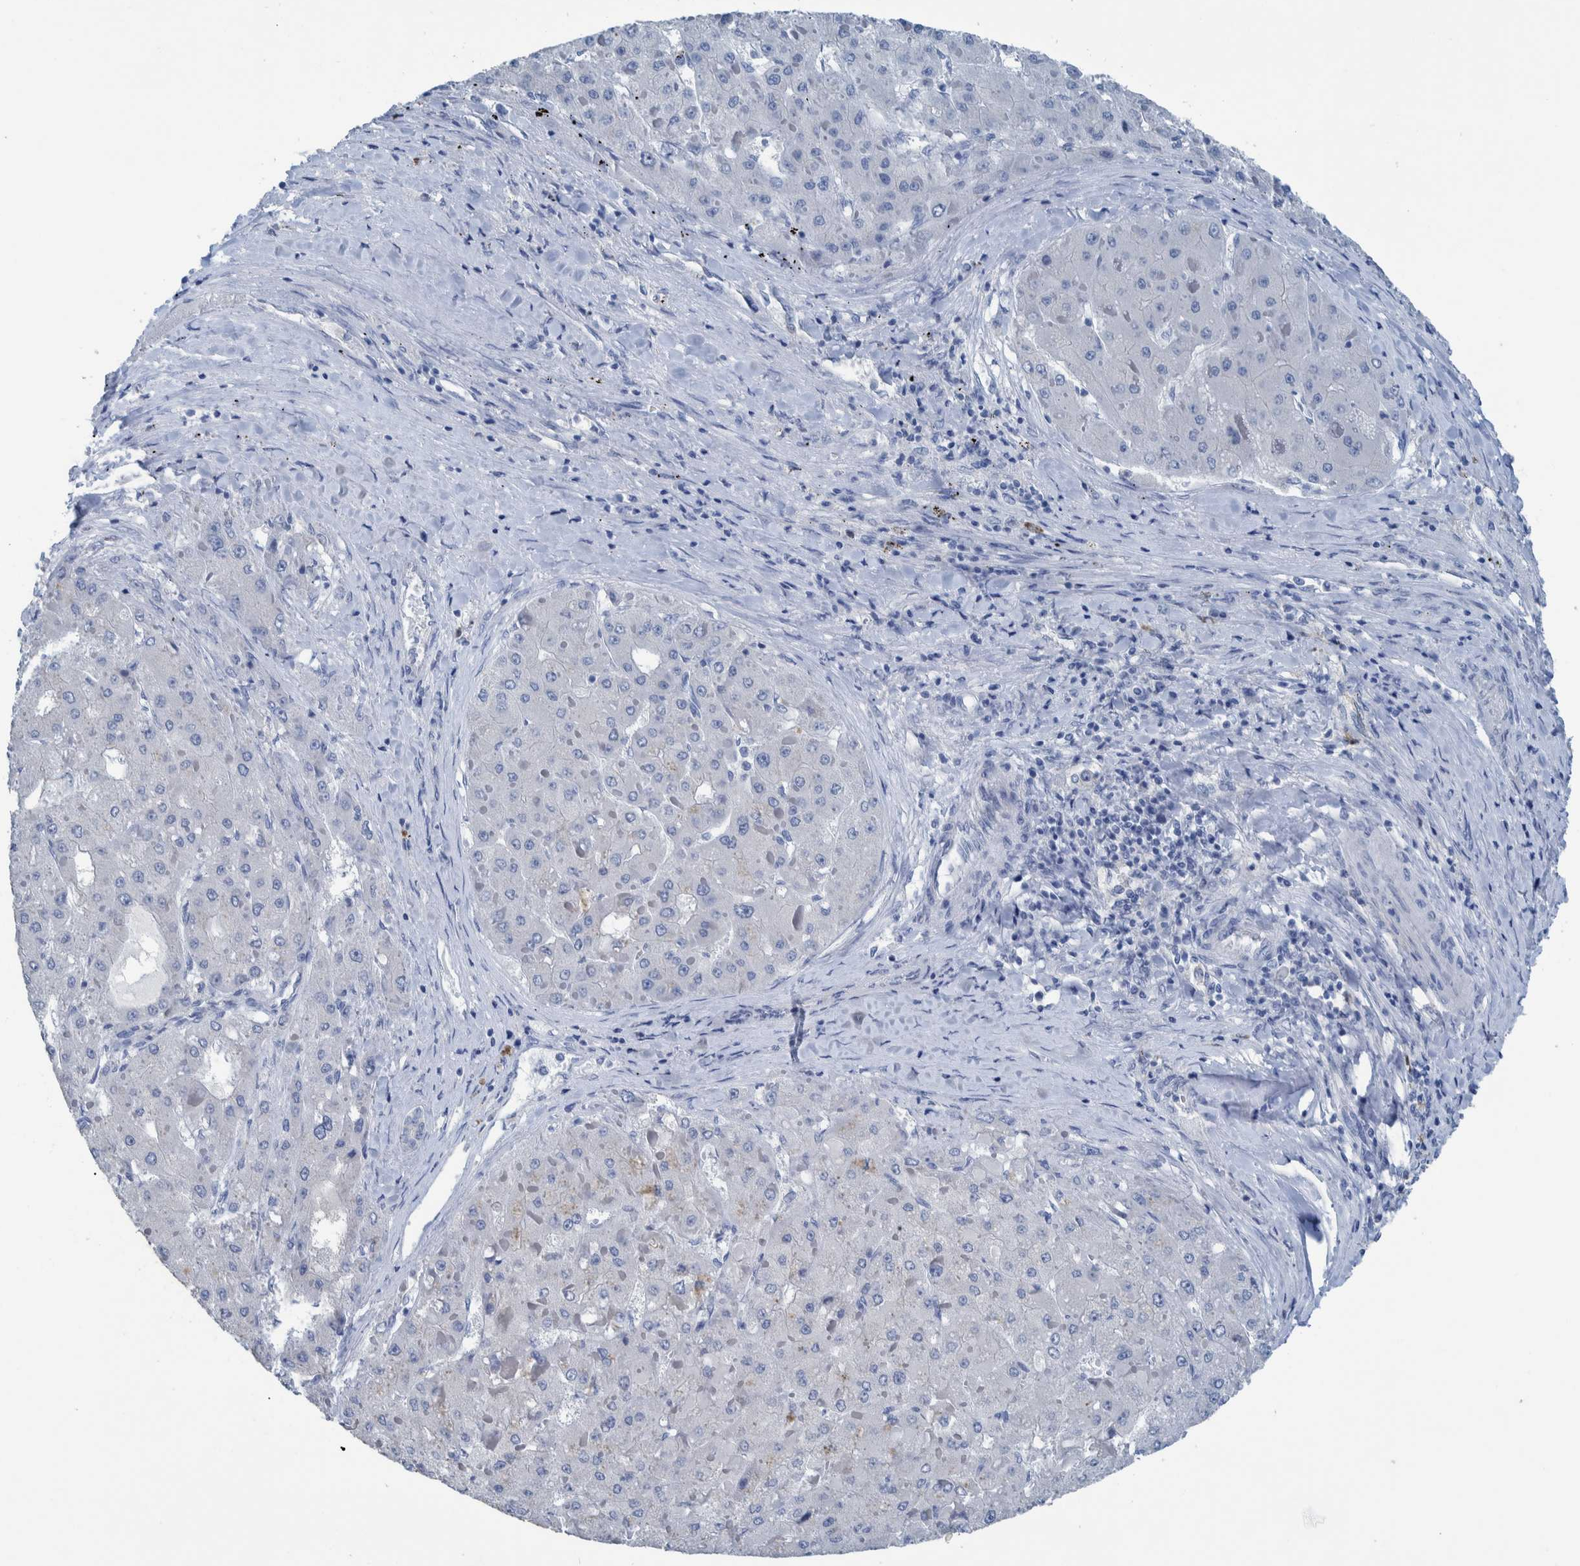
{"staining": {"intensity": "negative", "quantity": "none", "location": "none"}, "tissue": "liver cancer", "cell_type": "Tumor cells", "image_type": "cancer", "snomed": [{"axis": "morphology", "description": "Carcinoma, Hepatocellular, NOS"}, {"axis": "topography", "description": "Liver"}], "caption": "Tumor cells show no significant expression in hepatocellular carcinoma (liver).", "gene": "IDO1", "patient": {"sex": "female", "age": 73}}